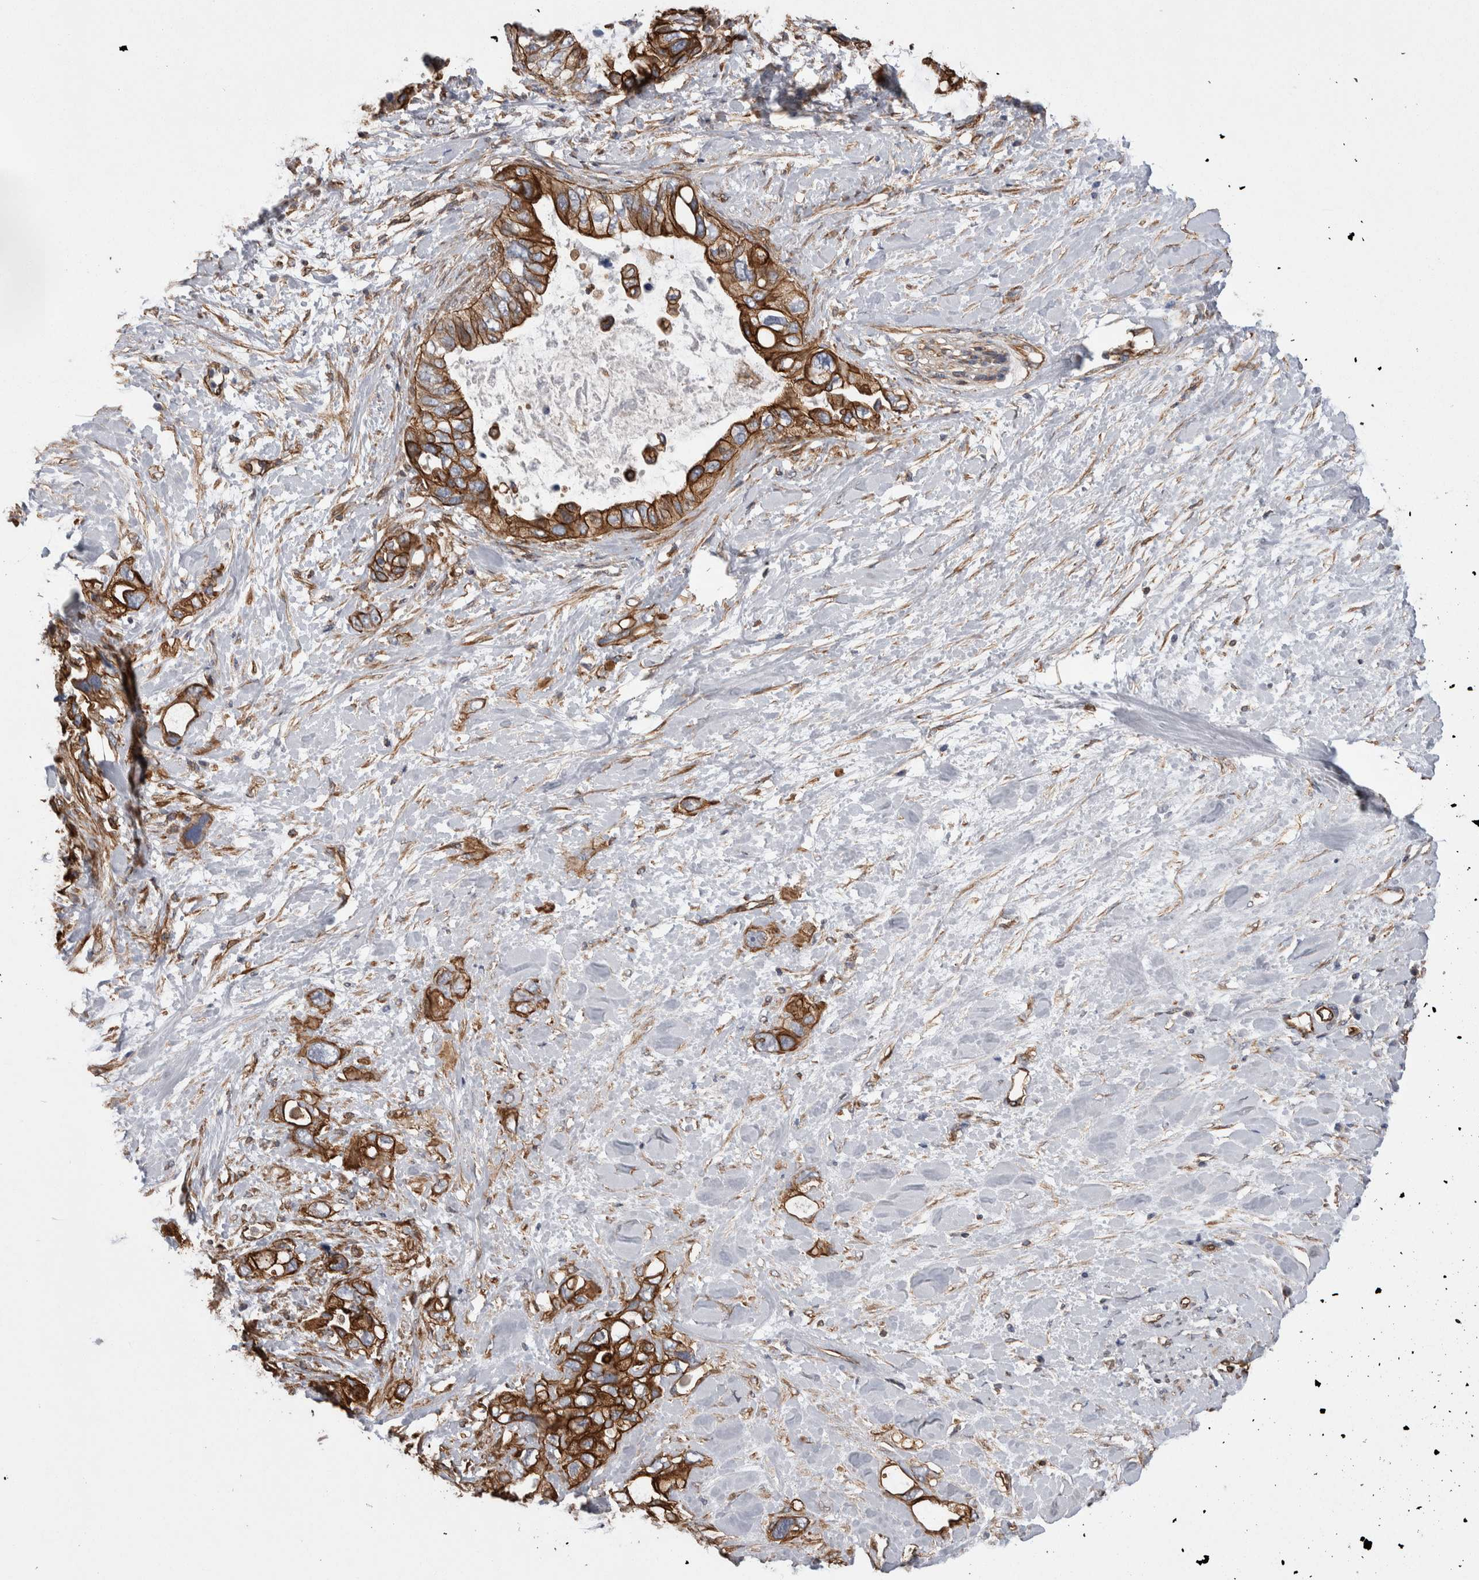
{"staining": {"intensity": "strong", "quantity": ">75%", "location": "cytoplasmic/membranous"}, "tissue": "pancreatic cancer", "cell_type": "Tumor cells", "image_type": "cancer", "snomed": [{"axis": "morphology", "description": "Adenocarcinoma, NOS"}, {"axis": "topography", "description": "Pancreas"}], "caption": "Immunohistochemistry (IHC) micrograph of neoplastic tissue: adenocarcinoma (pancreatic) stained using immunohistochemistry (IHC) displays high levels of strong protein expression localized specifically in the cytoplasmic/membranous of tumor cells, appearing as a cytoplasmic/membranous brown color.", "gene": "KIF12", "patient": {"sex": "female", "age": 56}}